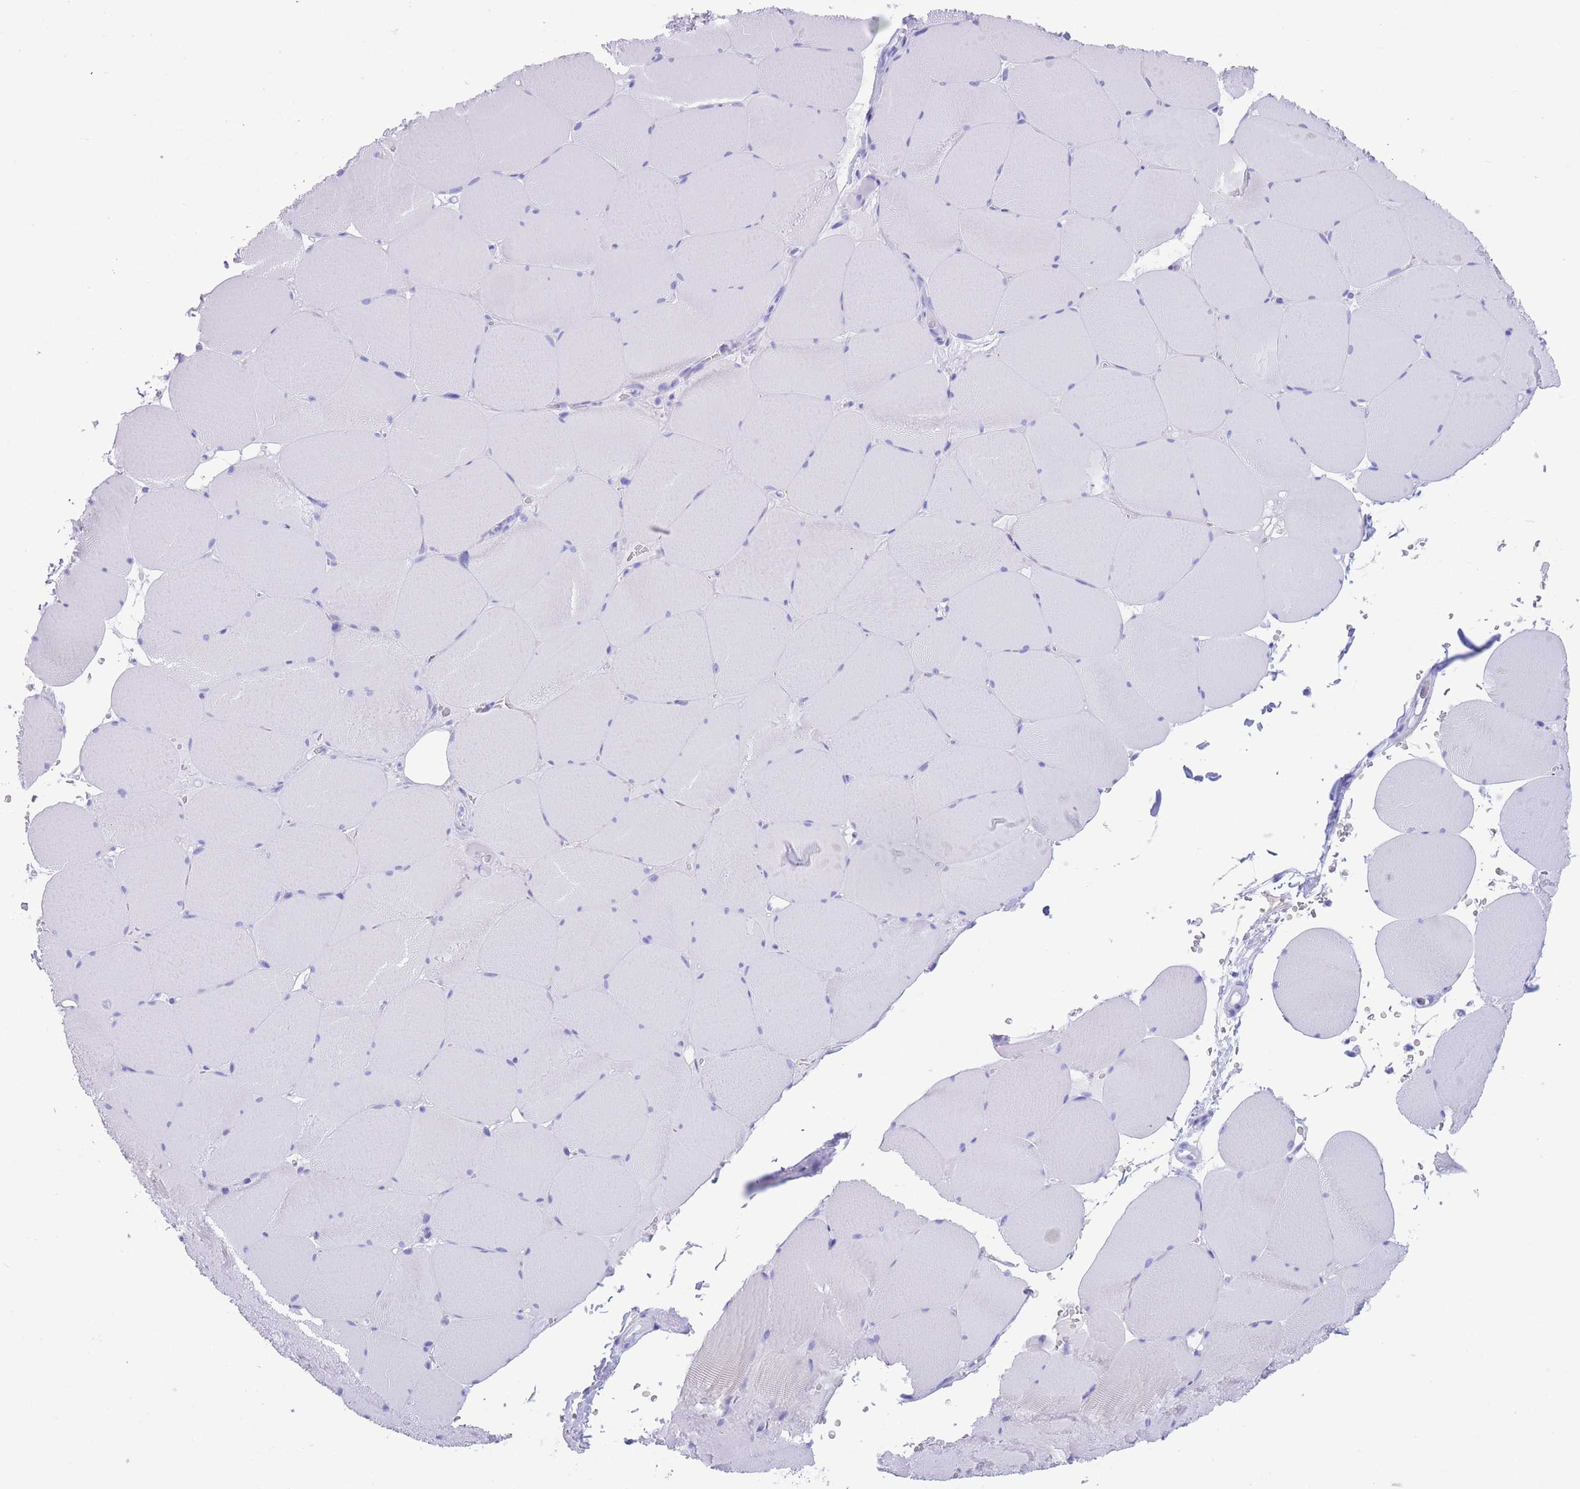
{"staining": {"intensity": "negative", "quantity": "none", "location": "none"}, "tissue": "skeletal muscle", "cell_type": "Myocytes", "image_type": "normal", "snomed": [{"axis": "morphology", "description": "Normal tissue, NOS"}, {"axis": "topography", "description": "Skeletal muscle"}, {"axis": "topography", "description": "Head-Neck"}], "caption": "A micrograph of skeletal muscle stained for a protein shows no brown staining in myocytes.", "gene": "SLCO1B1", "patient": {"sex": "male", "age": 66}}